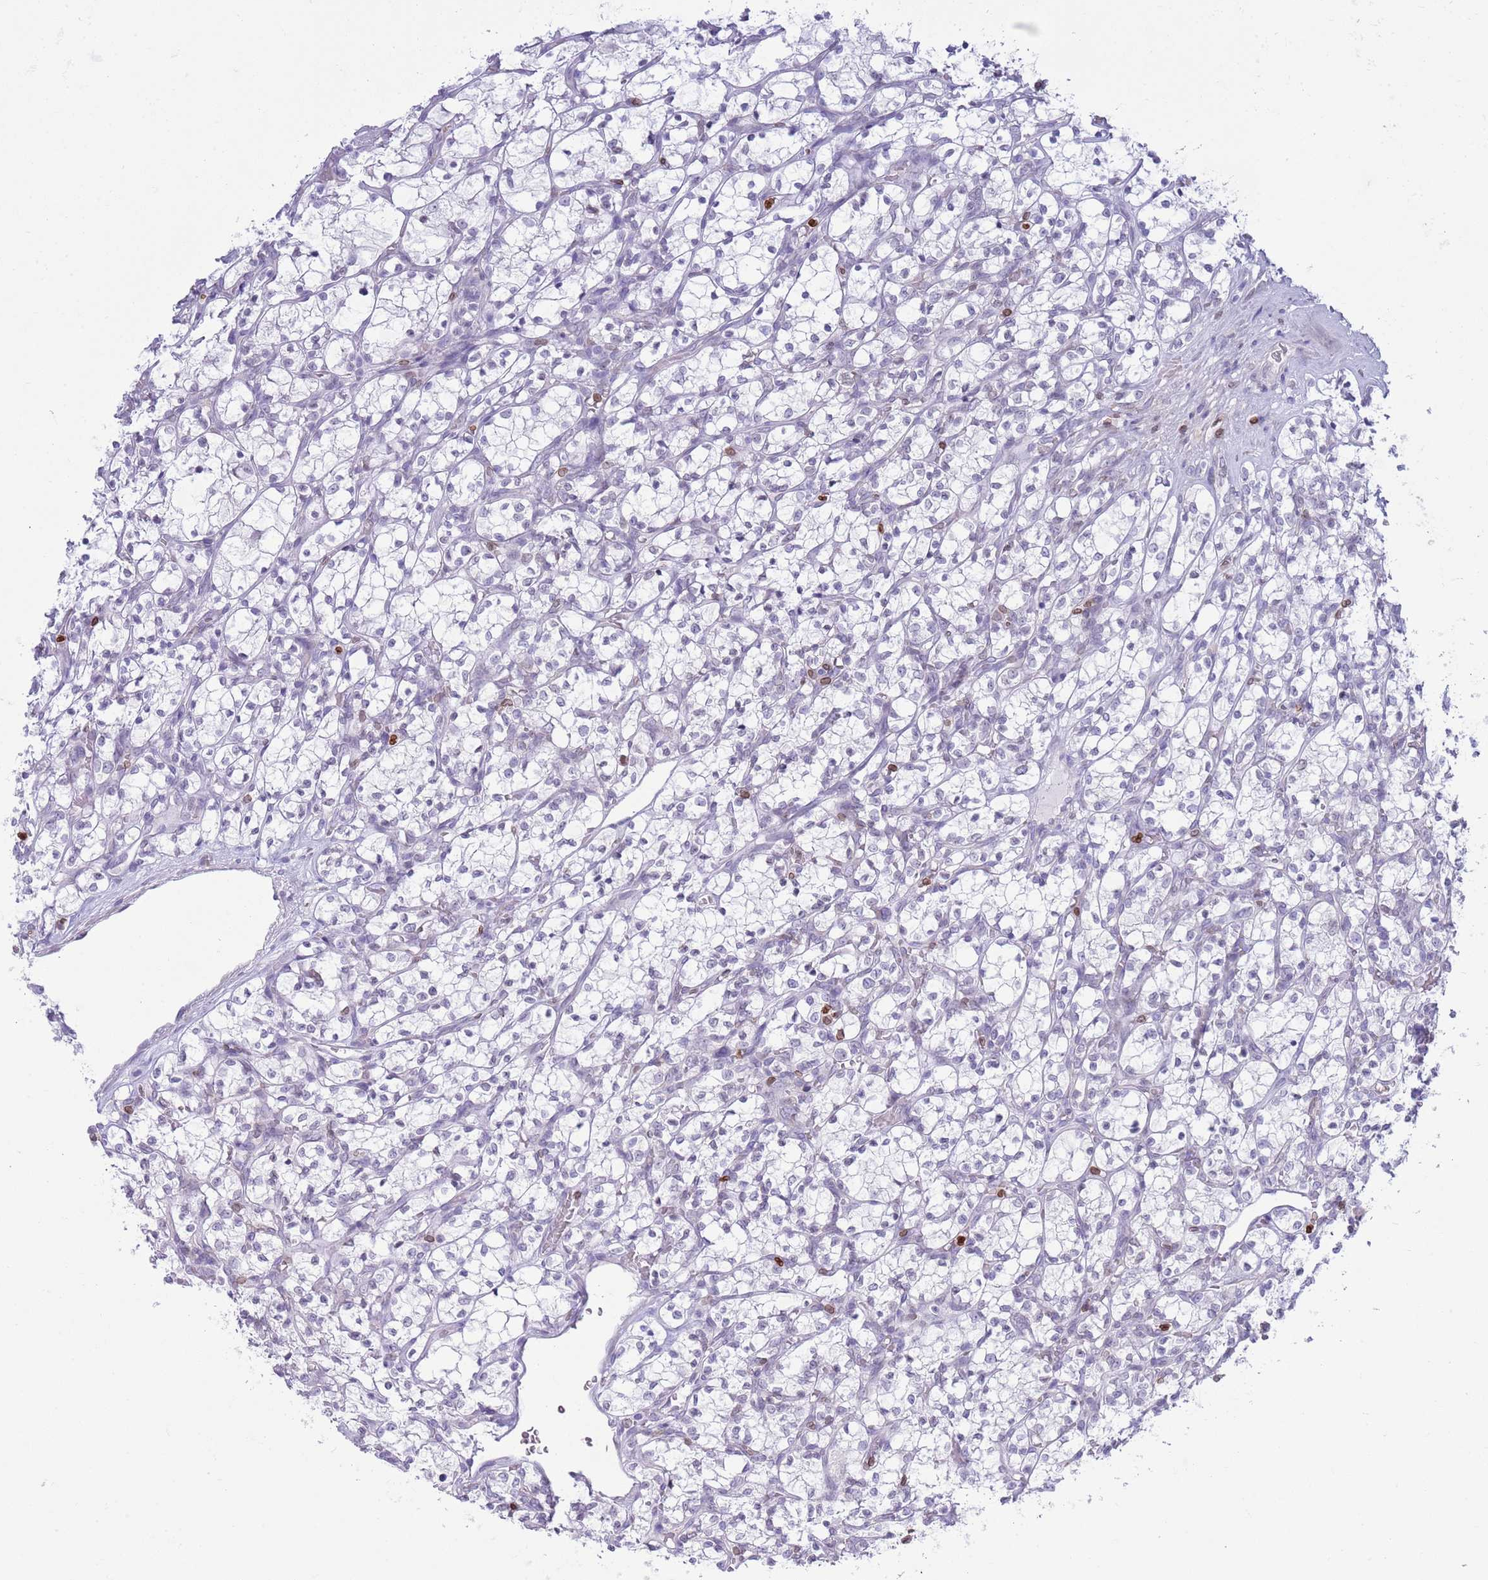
{"staining": {"intensity": "negative", "quantity": "none", "location": "none"}, "tissue": "renal cancer", "cell_type": "Tumor cells", "image_type": "cancer", "snomed": [{"axis": "morphology", "description": "Adenocarcinoma, NOS"}, {"axis": "topography", "description": "Kidney"}], "caption": "Renal cancer was stained to show a protein in brown. There is no significant staining in tumor cells.", "gene": "LBR", "patient": {"sex": "female", "age": 69}}